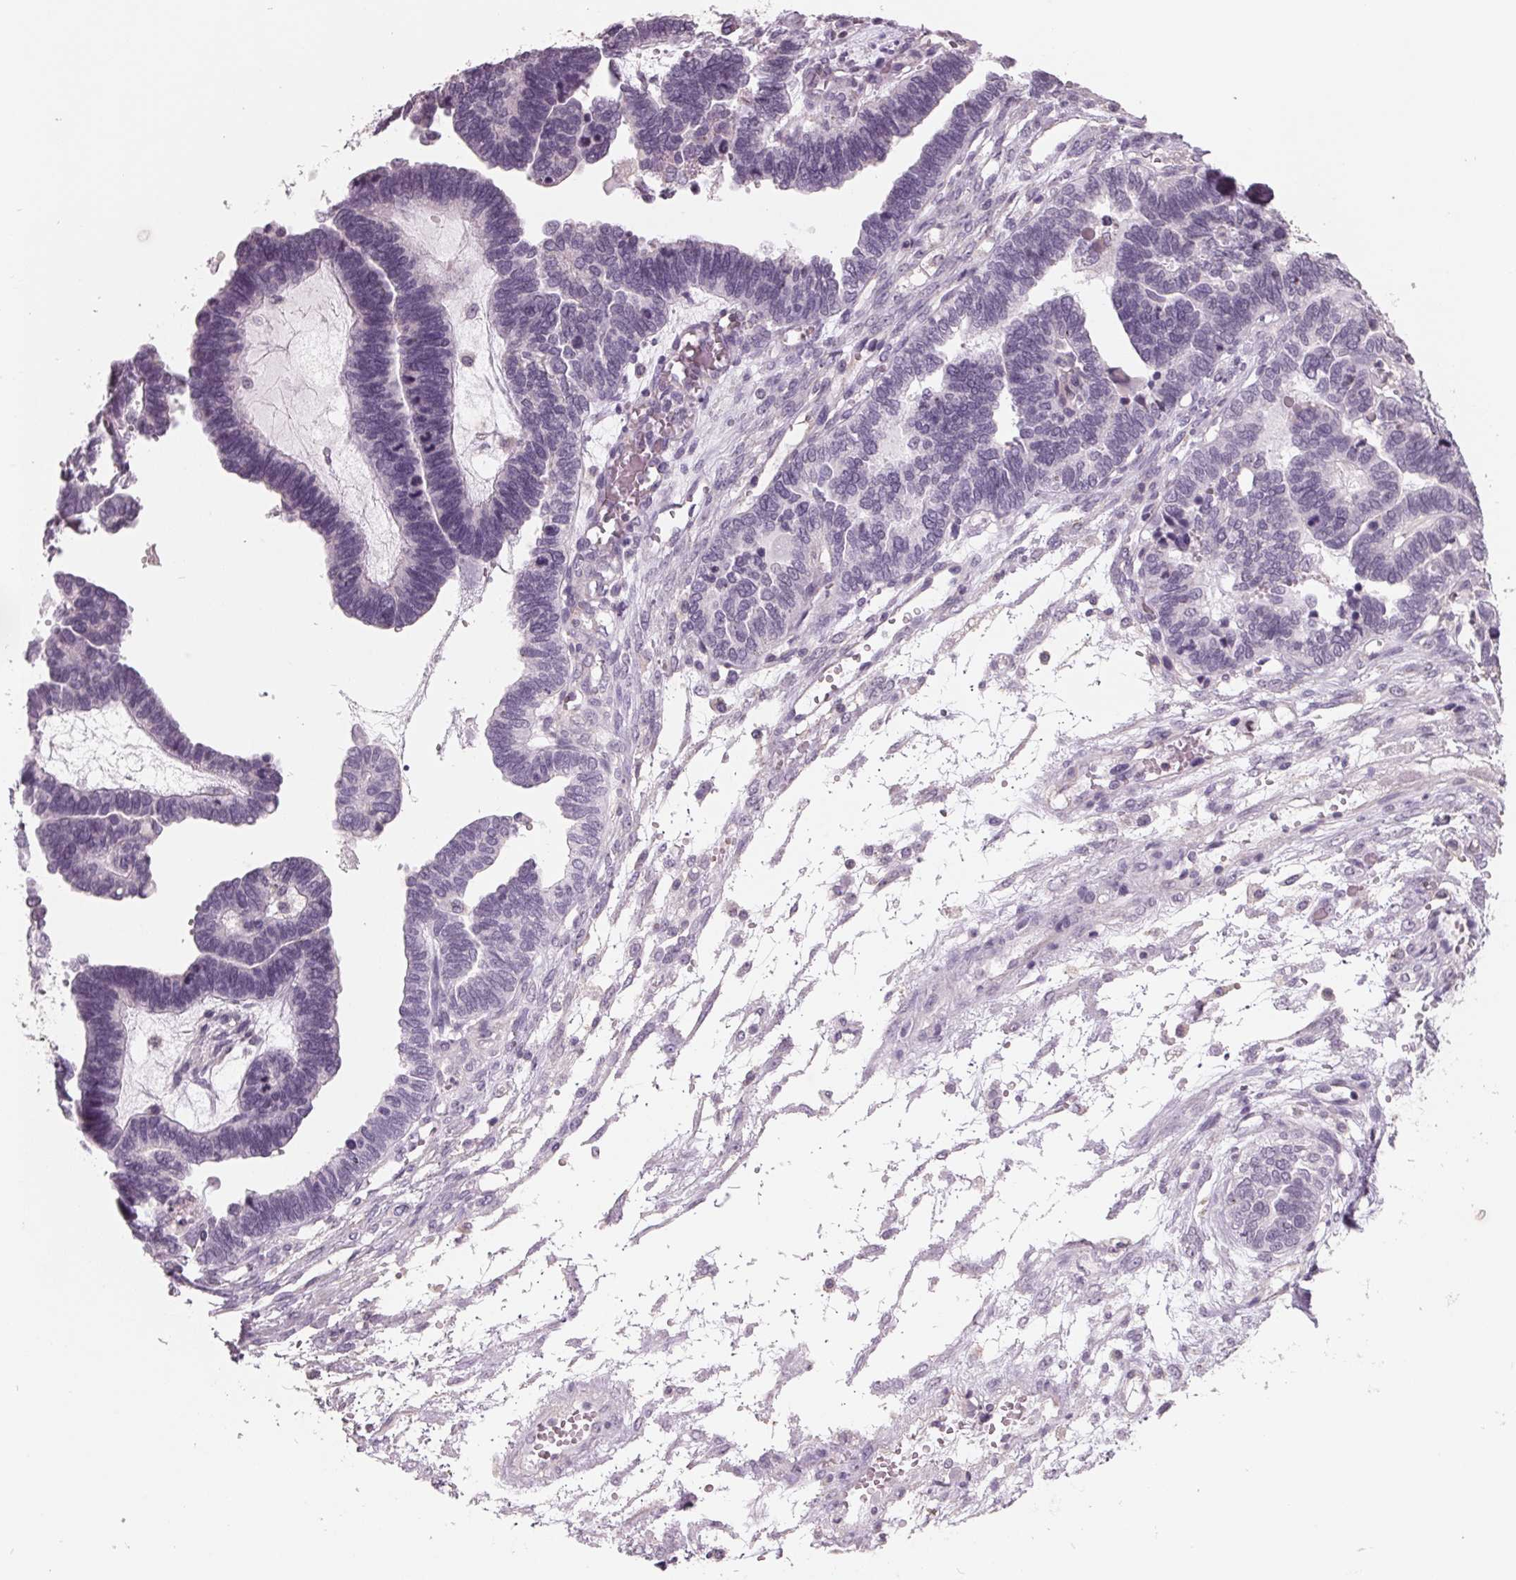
{"staining": {"intensity": "negative", "quantity": "none", "location": "none"}, "tissue": "ovarian cancer", "cell_type": "Tumor cells", "image_type": "cancer", "snomed": [{"axis": "morphology", "description": "Cystadenocarcinoma, serous, NOS"}, {"axis": "topography", "description": "Ovary"}], "caption": "Immunohistochemistry (IHC) photomicrograph of human serous cystadenocarcinoma (ovarian) stained for a protein (brown), which demonstrates no expression in tumor cells.", "gene": "FTCD", "patient": {"sex": "female", "age": 51}}